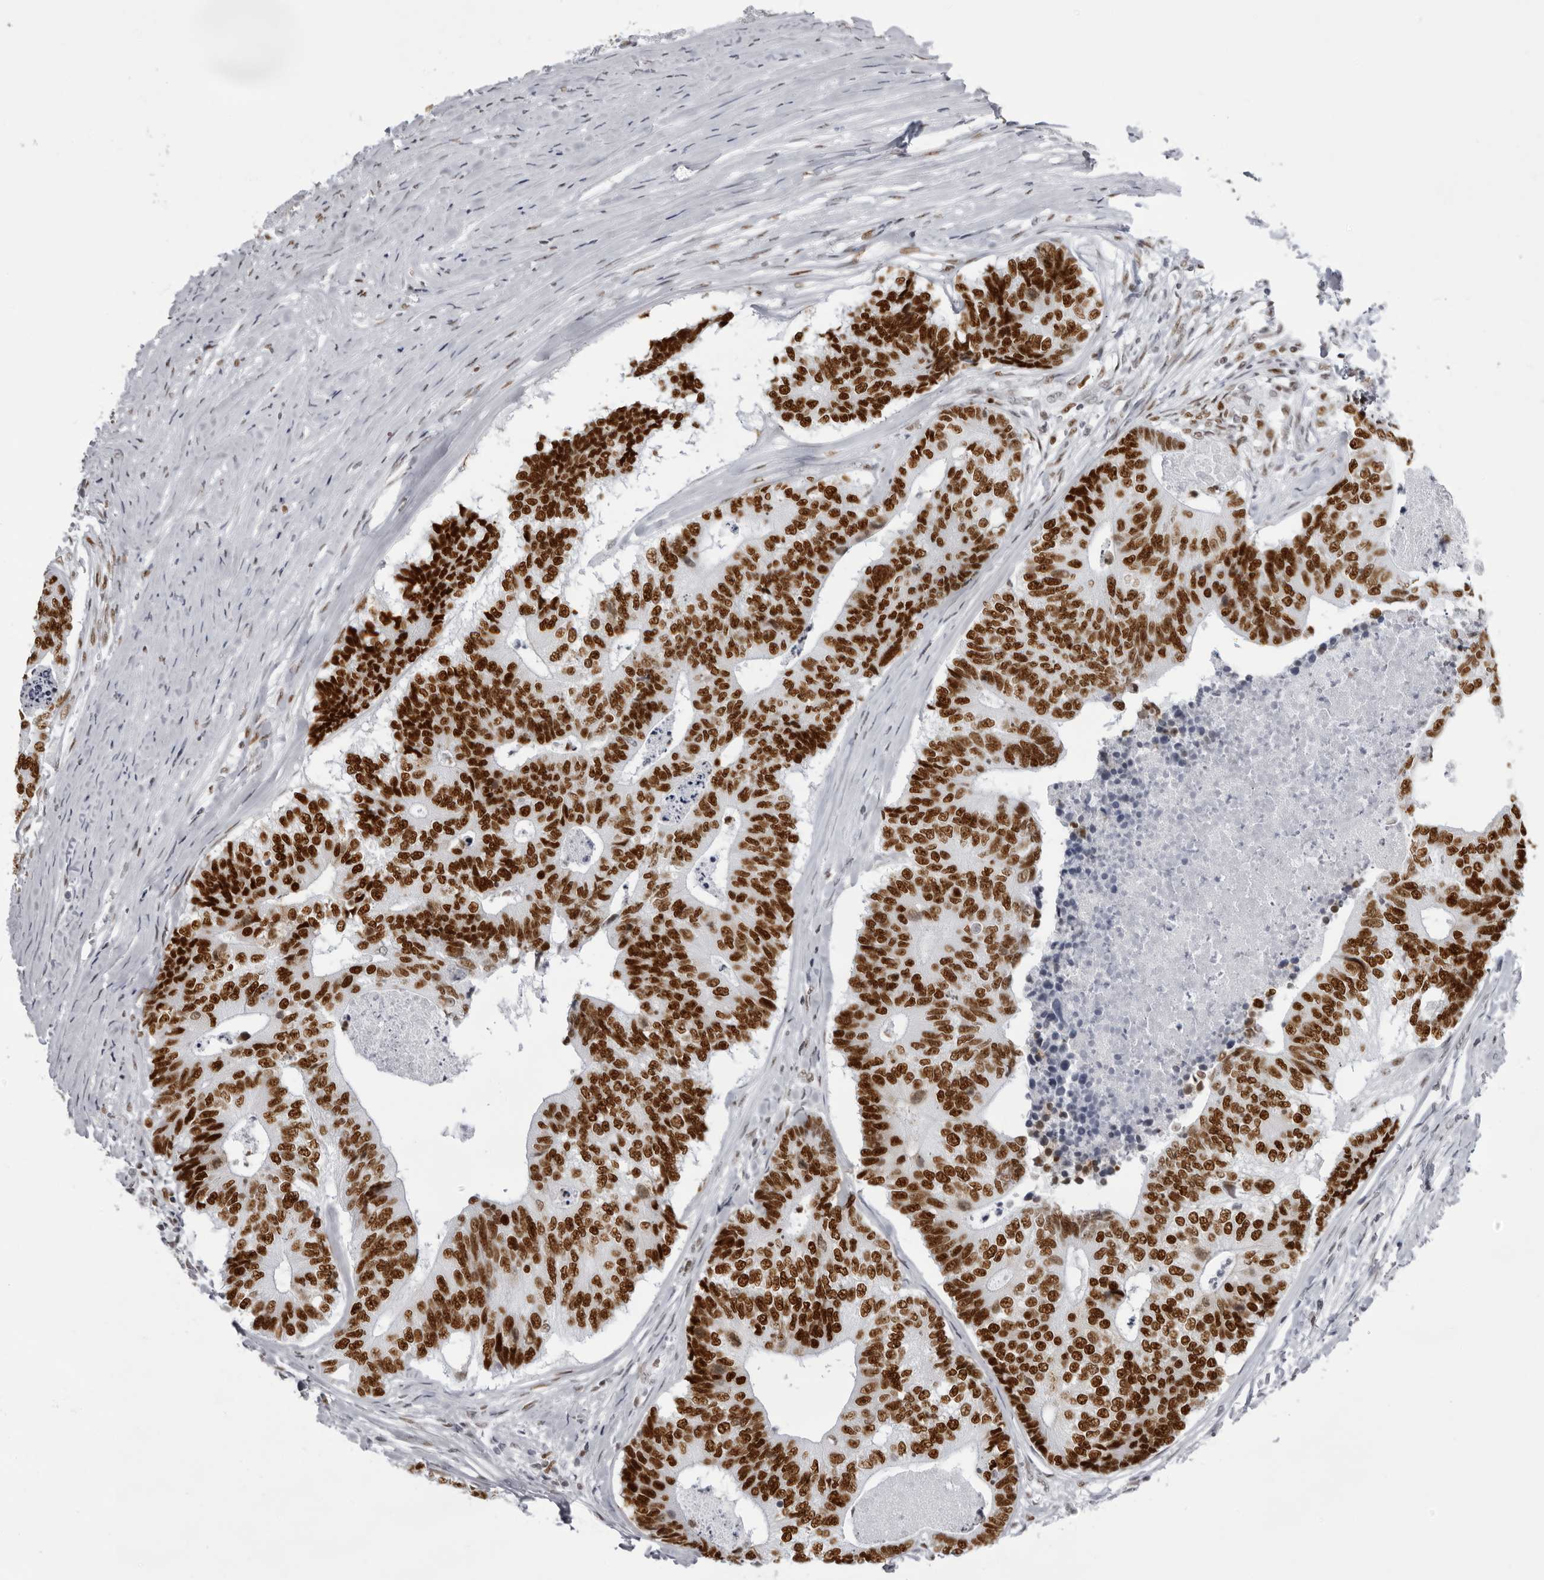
{"staining": {"intensity": "strong", "quantity": ">75%", "location": "nuclear"}, "tissue": "colorectal cancer", "cell_type": "Tumor cells", "image_type": "cancer", "snomed": [{"axis": "morphology", "description": "Adenocarcinoma, NOS"}, {"axis": "topography", "description": "Colon"}], "caption": "This is a histology image of immunohistochemistry (IHC) staining of adenocarcinoma (colorectal), which shows strong staining in the nuclear of tumor cells.", "gene": "IRF2BP2", "patient": {"sex": "female", "age": 67}}